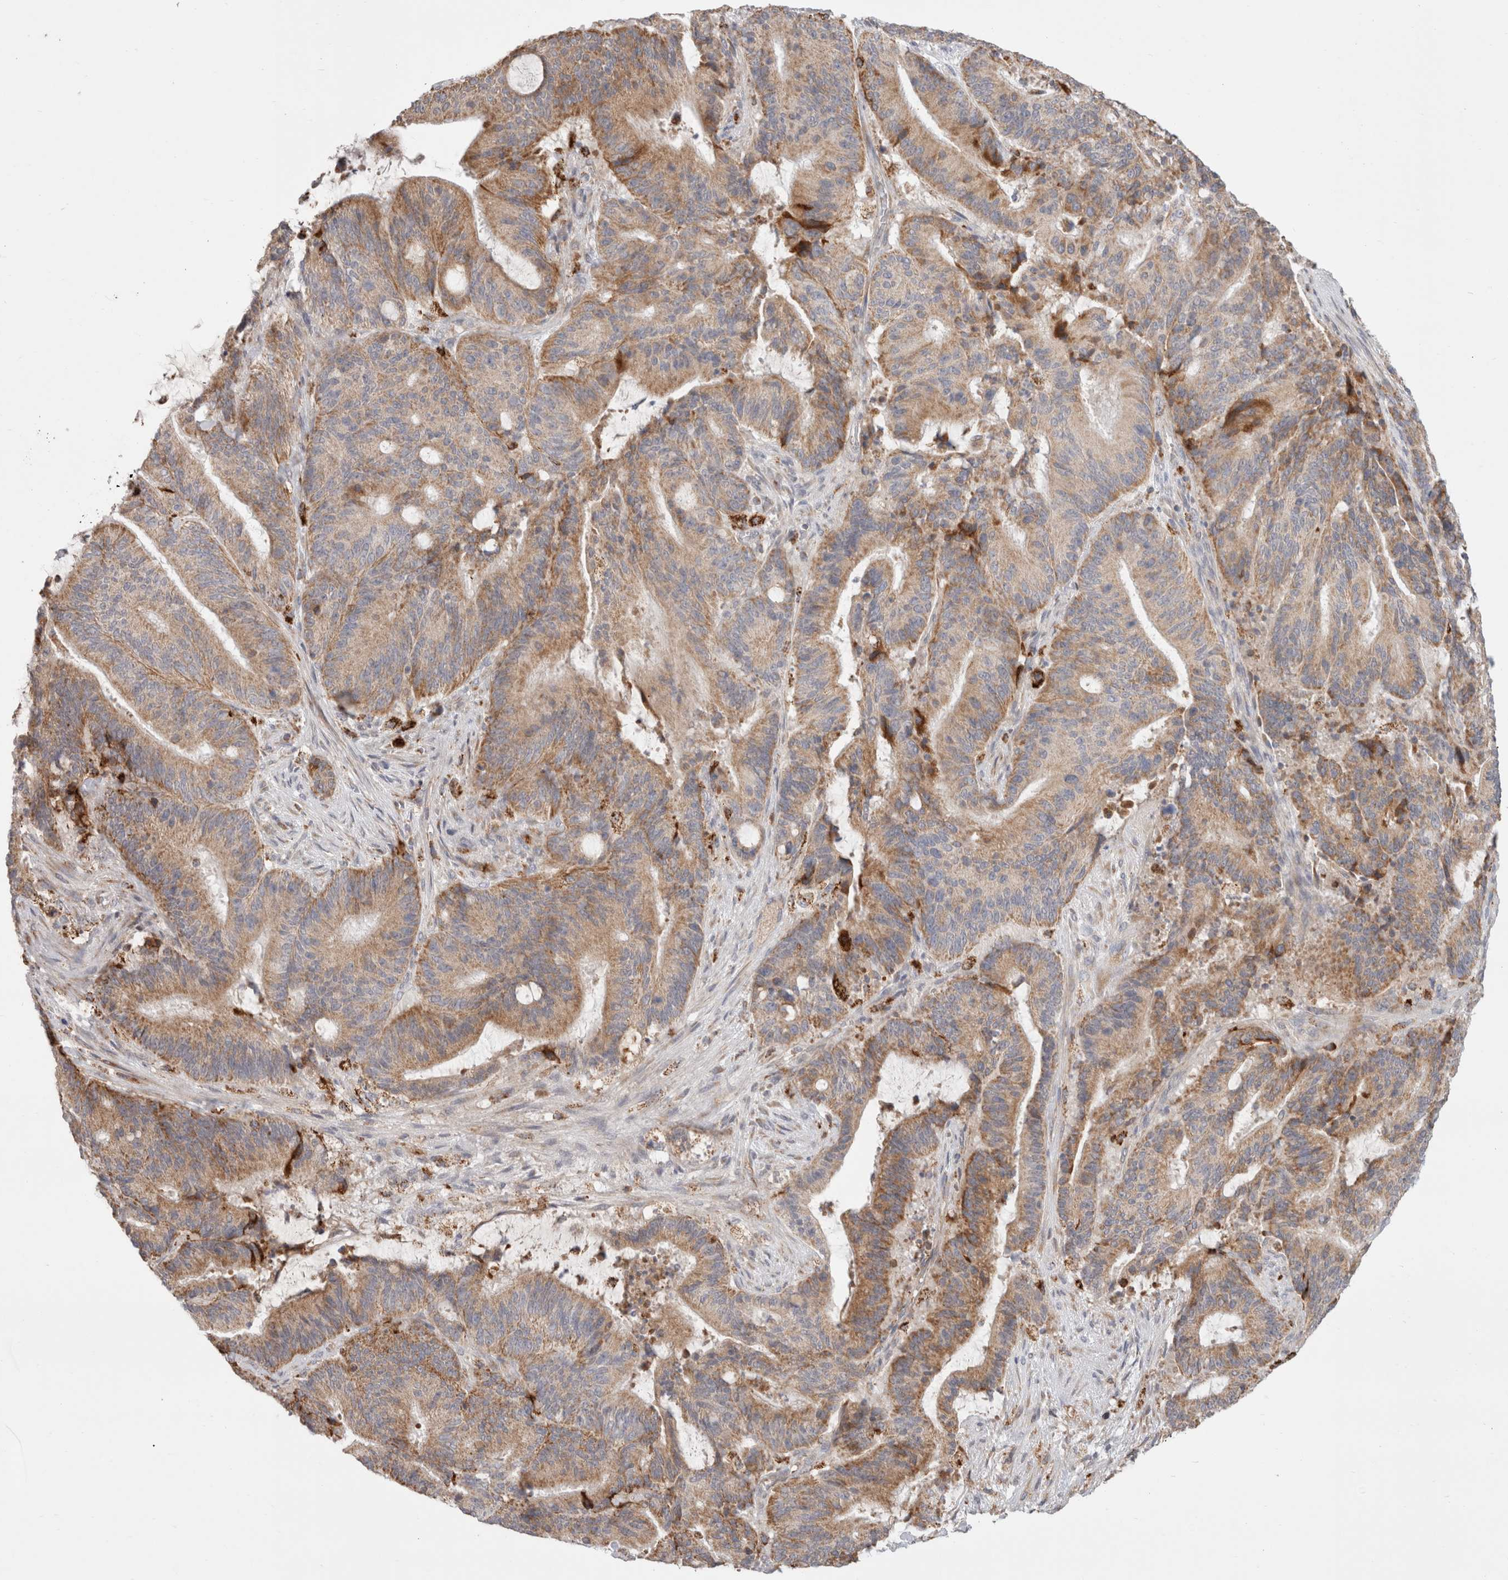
{"staining": {"intensity": "moderate", "quantity": ">75%", "location": "cytoplasmic/membranous"}, "tissue": "liver cancer", "cell_type": "Tumor cells", "image_type": "cancer", "snomed": [{"axis": "morphology", "description": "Normal tissue, NOS"}, {"axis": "morphology", "description": "Cholangiocarcinoma"}, {"axis": "topography", "description": "Liver"}, {"axis": "topography", "description": "Peripheral nerve tissue"}], "caption": "Human liver cancer stained with a brown dye demonstrates moderate cytoplasmic/membranous positive staining in approximately >75% of tumor cells.", "gene": "HROB", "patient": {"sex": "female", "age": 73}}